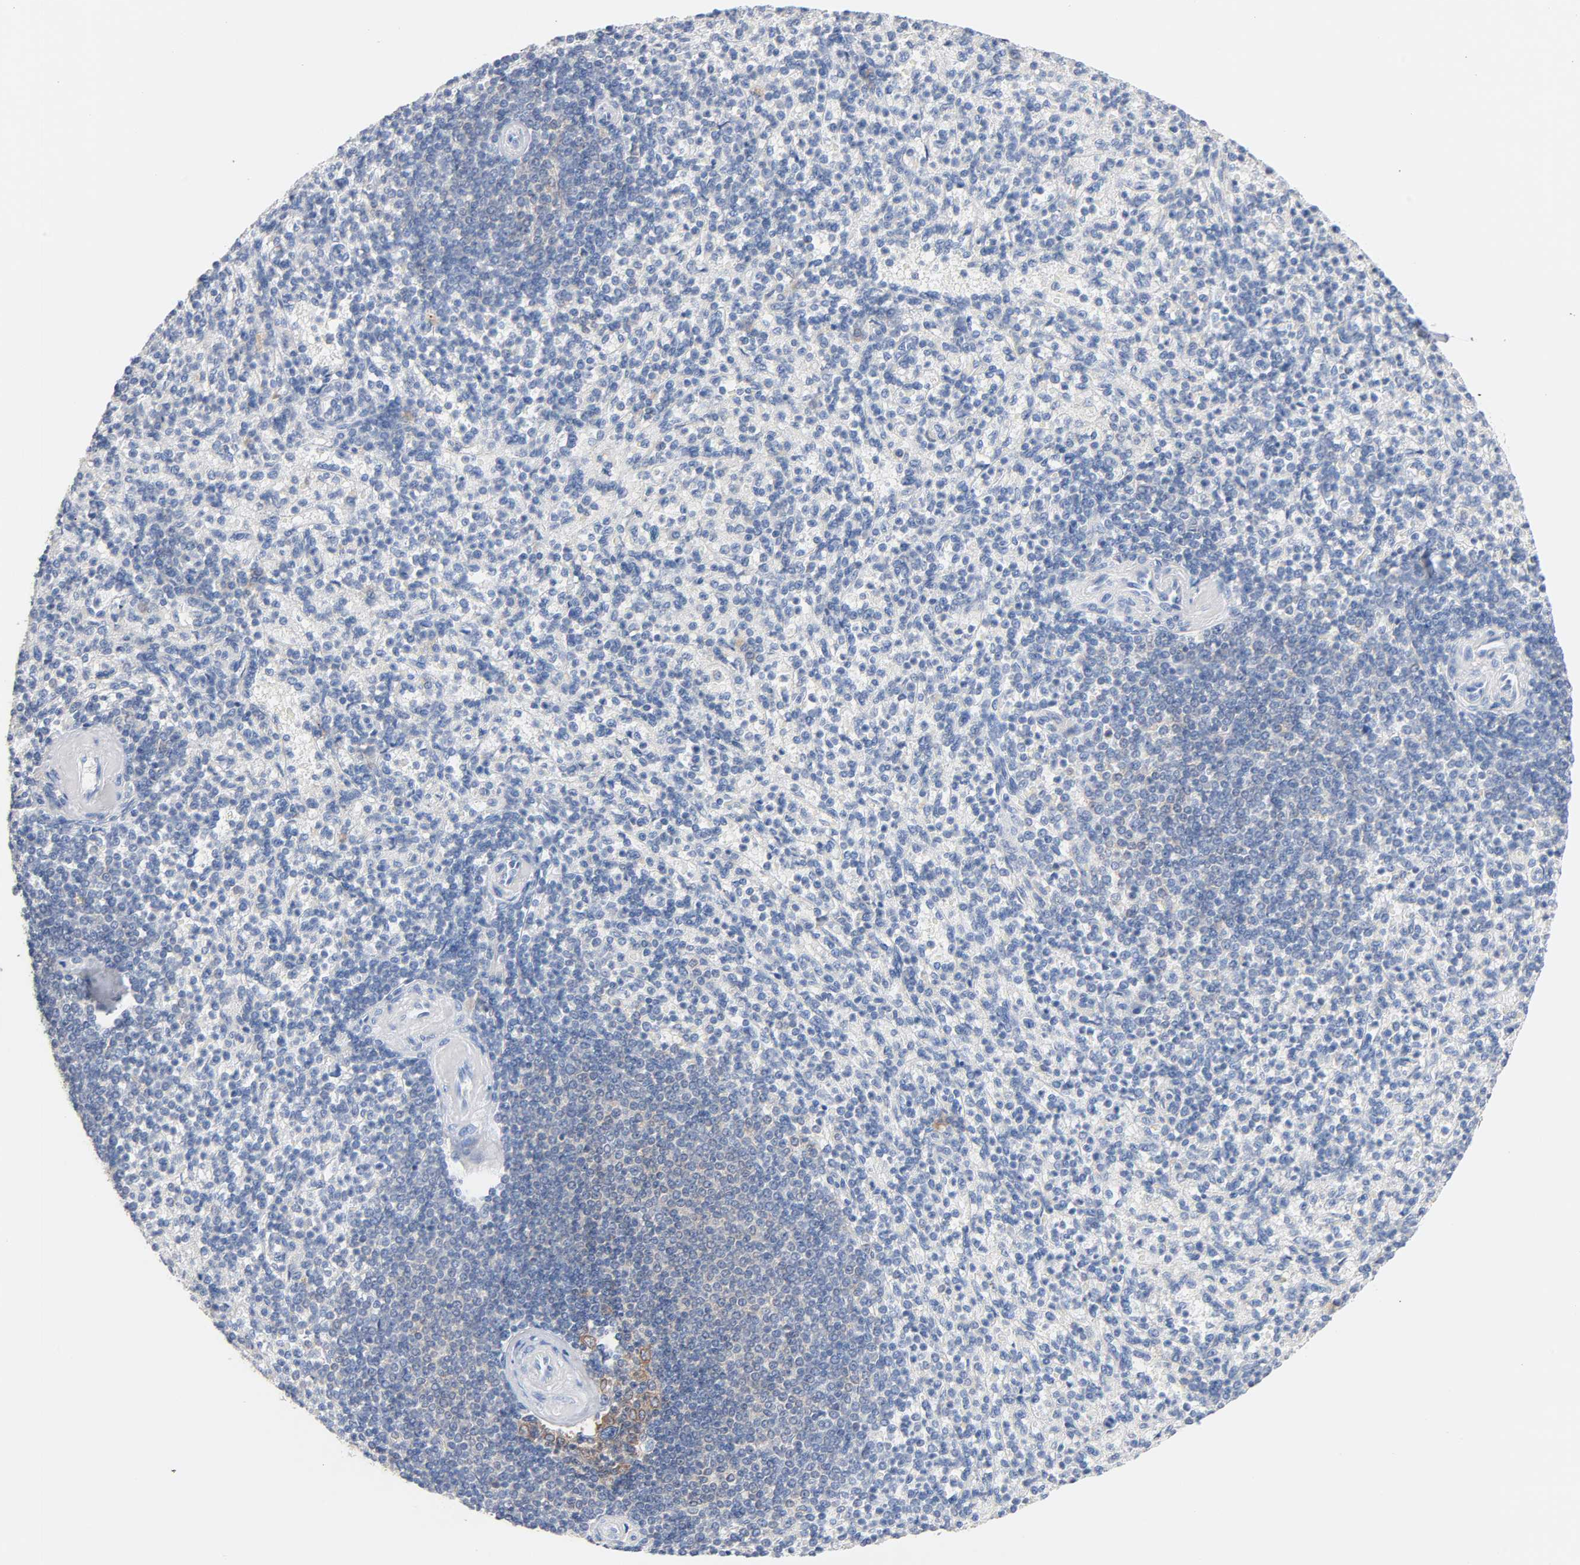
{"staining": {"intensity": "weak", "quantity": "<25%", "location": "cytoplasmic/membranous"}, "tissue": "spleen", "cell_type": "Cells in red pulp", "image_type": "normal", "snomed": [{"axis": "morphology", "description": "Normal tissue, NOS"}, {"axis": "topography", "description": "Spleen"}], "caption": "Cells in red pulp show no significant staining in benign spleen.", "gene": "MALT1", "patient": {"sex": "female", "age": 74}}